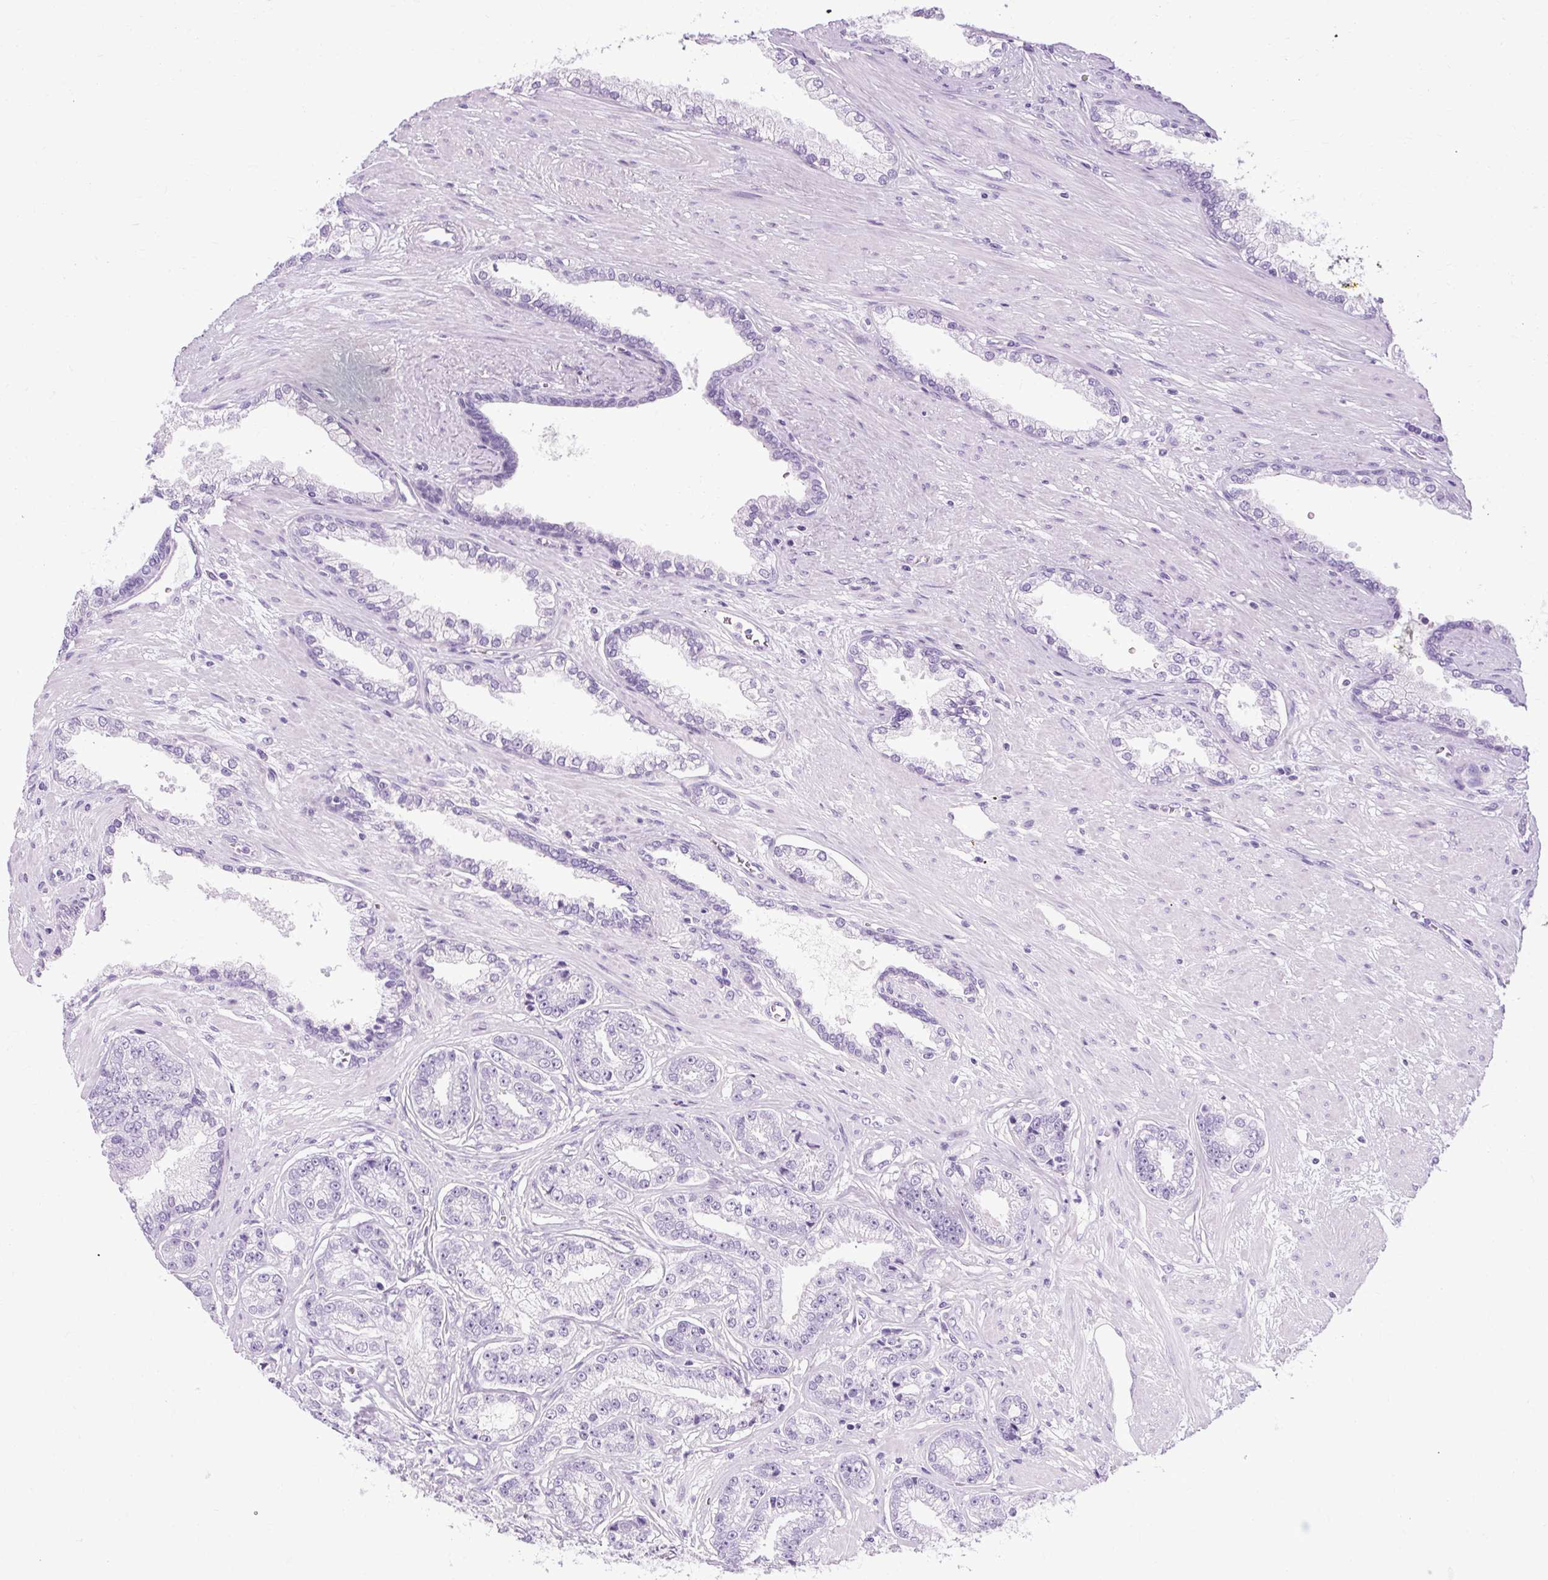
{"staining": {"intensity": "negative", "quantity": "none", "location": "none"}, "tissue": "prostate cancer", "cell_type": "Tumor cells", "image_type": "cancer", "snomed": [{"axis": "morphology", "description": "Adenocarcinoma, Low grade"}, {"axis": "topography", "description": "Prostate"}], "caption": "Tumor cells are negative for protein expression in human prostate cancer. (IHC, brightfield microscopy, high magnification).", "gene": "B3GNT4", "patient": {"sex": "male", "age": 61}}